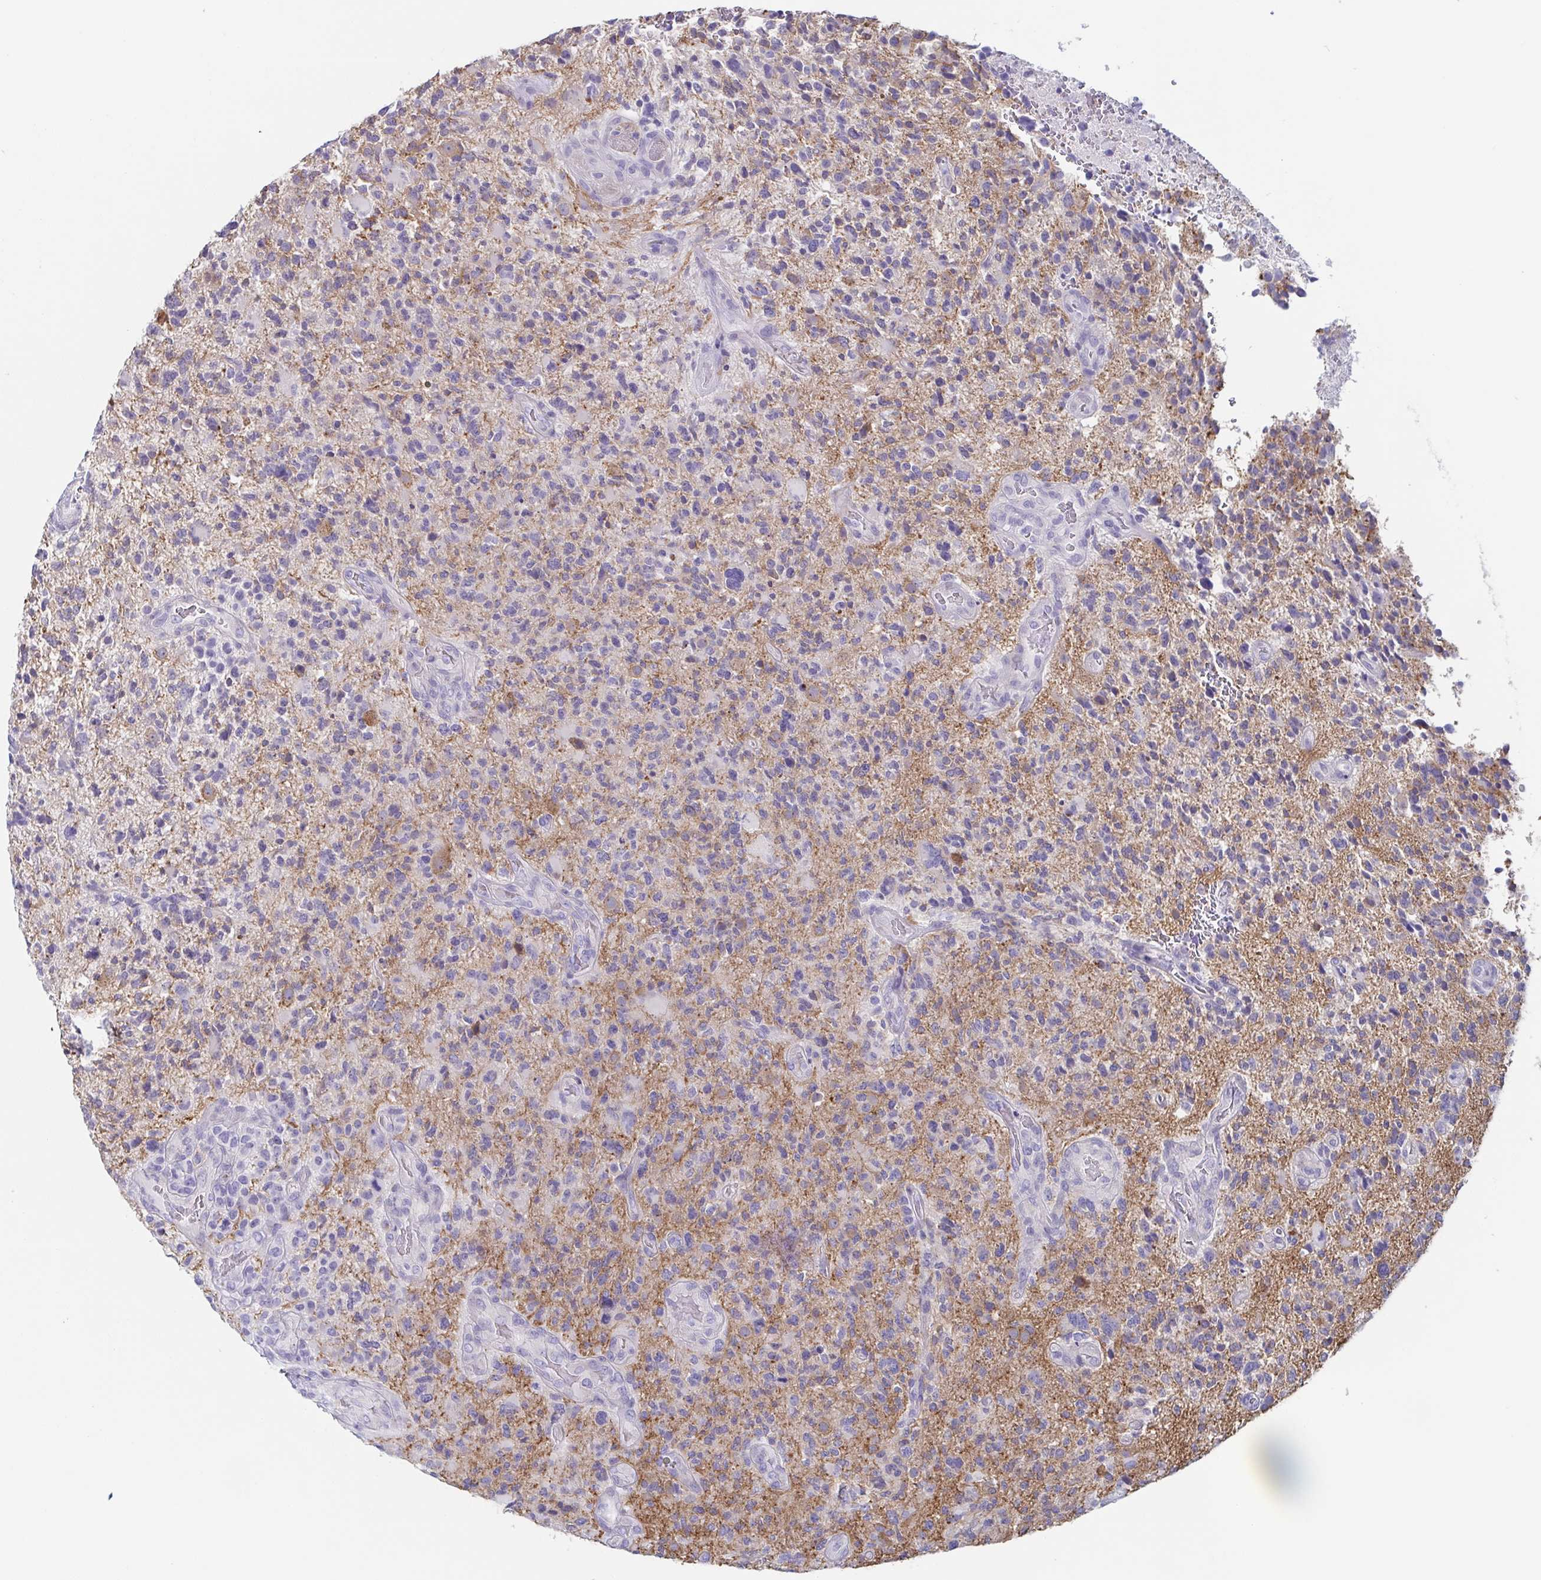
{"staining": {"intensity": "negative", "quantity": "none", "location": "none"}, "tissue": "glioma", "cell_type": "Tumor cells", "image_type": "cancer", "snomed": [{"axis": "morphology", "description": "Glioma, malignant, High grade"}, {"axis": "topography", "description": "Brain"}], "caption": "The image demonstrates no staining of tumor cells in glioma.", "gene": "TAGLN3", "patient": {"sex": "female", "age": 71}}